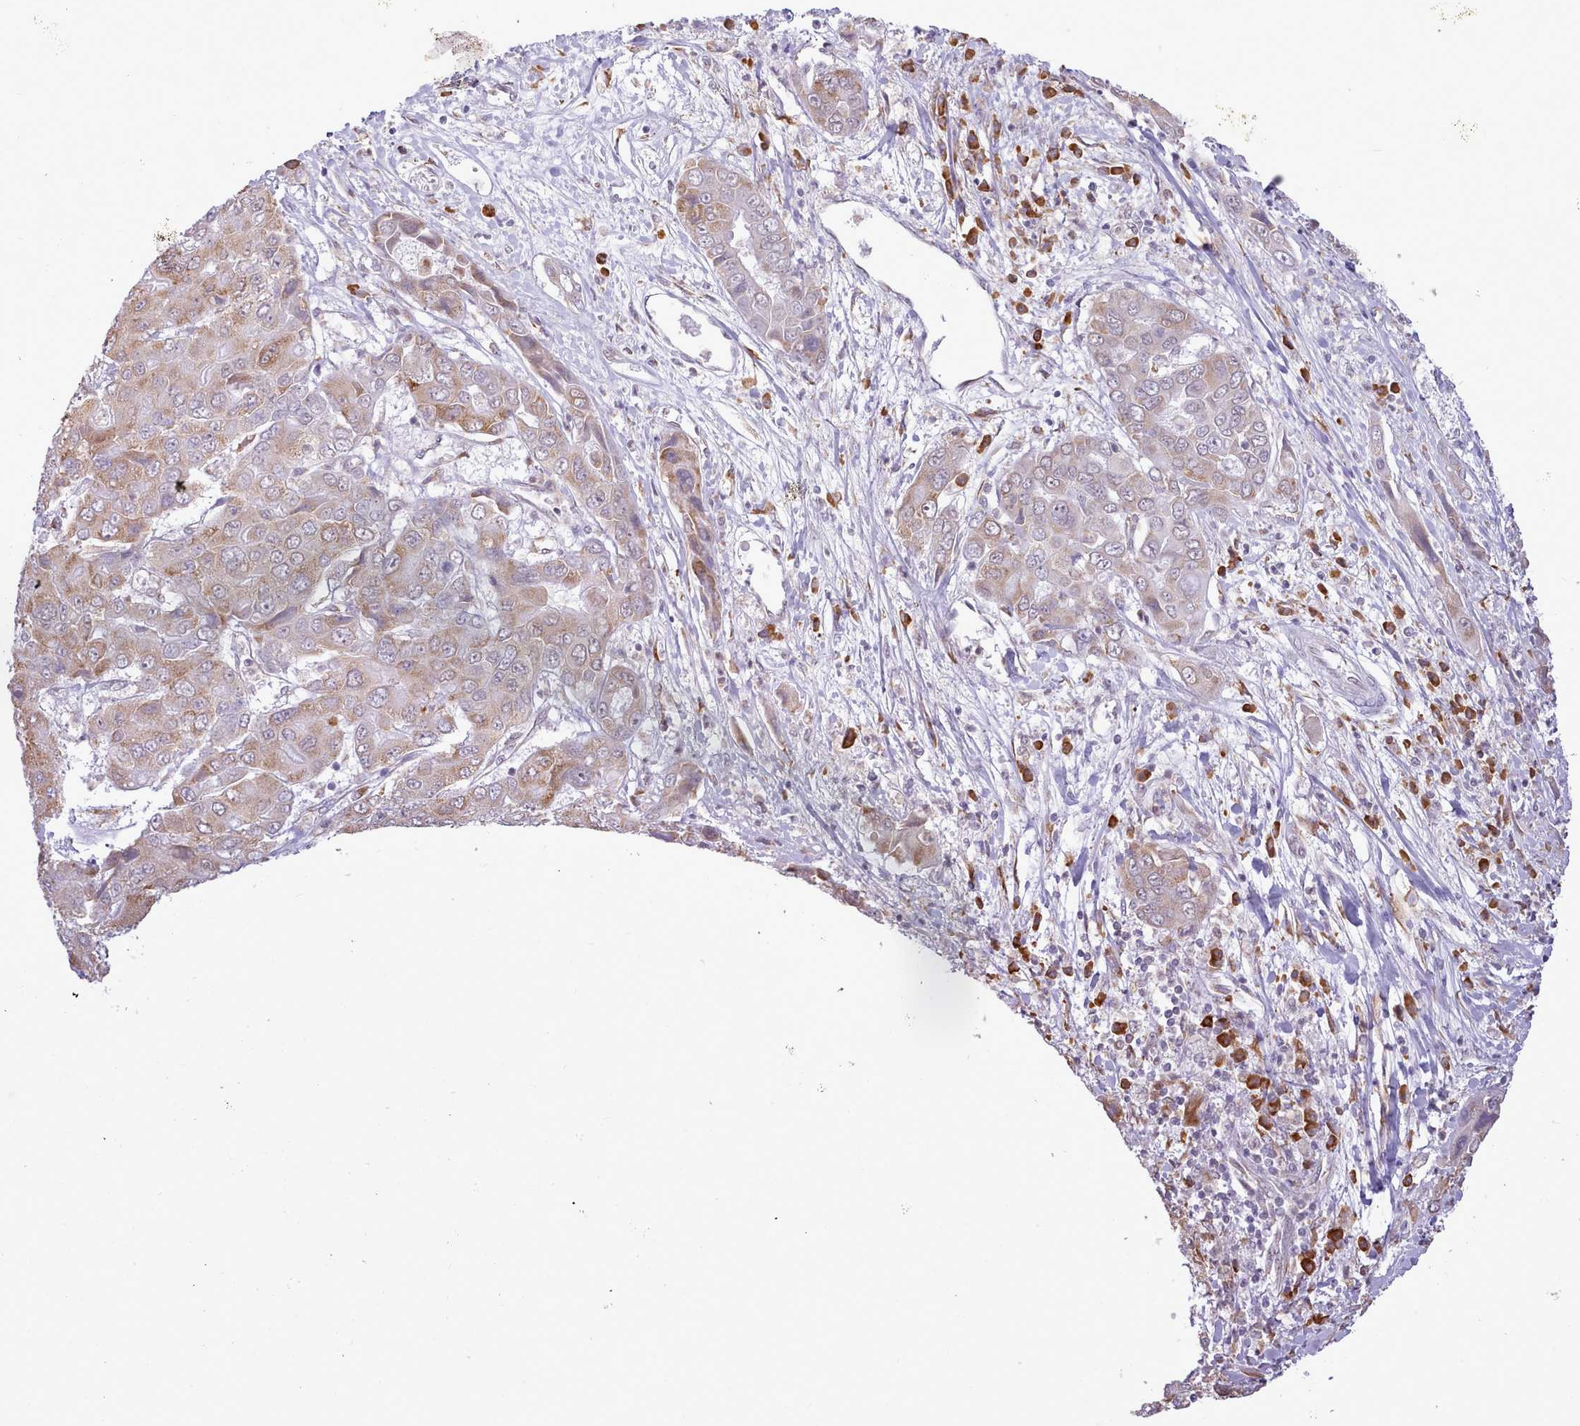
{"staining": {"intensity": "moderate", "quantity": "25%-75%", "location": "cytoplasmic/membranous"}, "tissue": "liver cancer", "cell_type": "Tumor cells", "image_type": "cancer", "snomed": [{"axis": "morphology", "description": "Cholangiocarcinoma"}, {"axis": "topography", "description": "Liver"}], "caption": "Protein staining of liver cholangiocarcinoma tissue displays moderate cytoplasmic/membranous expression in approximately 25%-75% of tumor cells. (DAB IHC, brown staining for protein, blue staining for nuclei).", "gene": "SEC61B", "patient": {"sex": "male", "age": 67}}